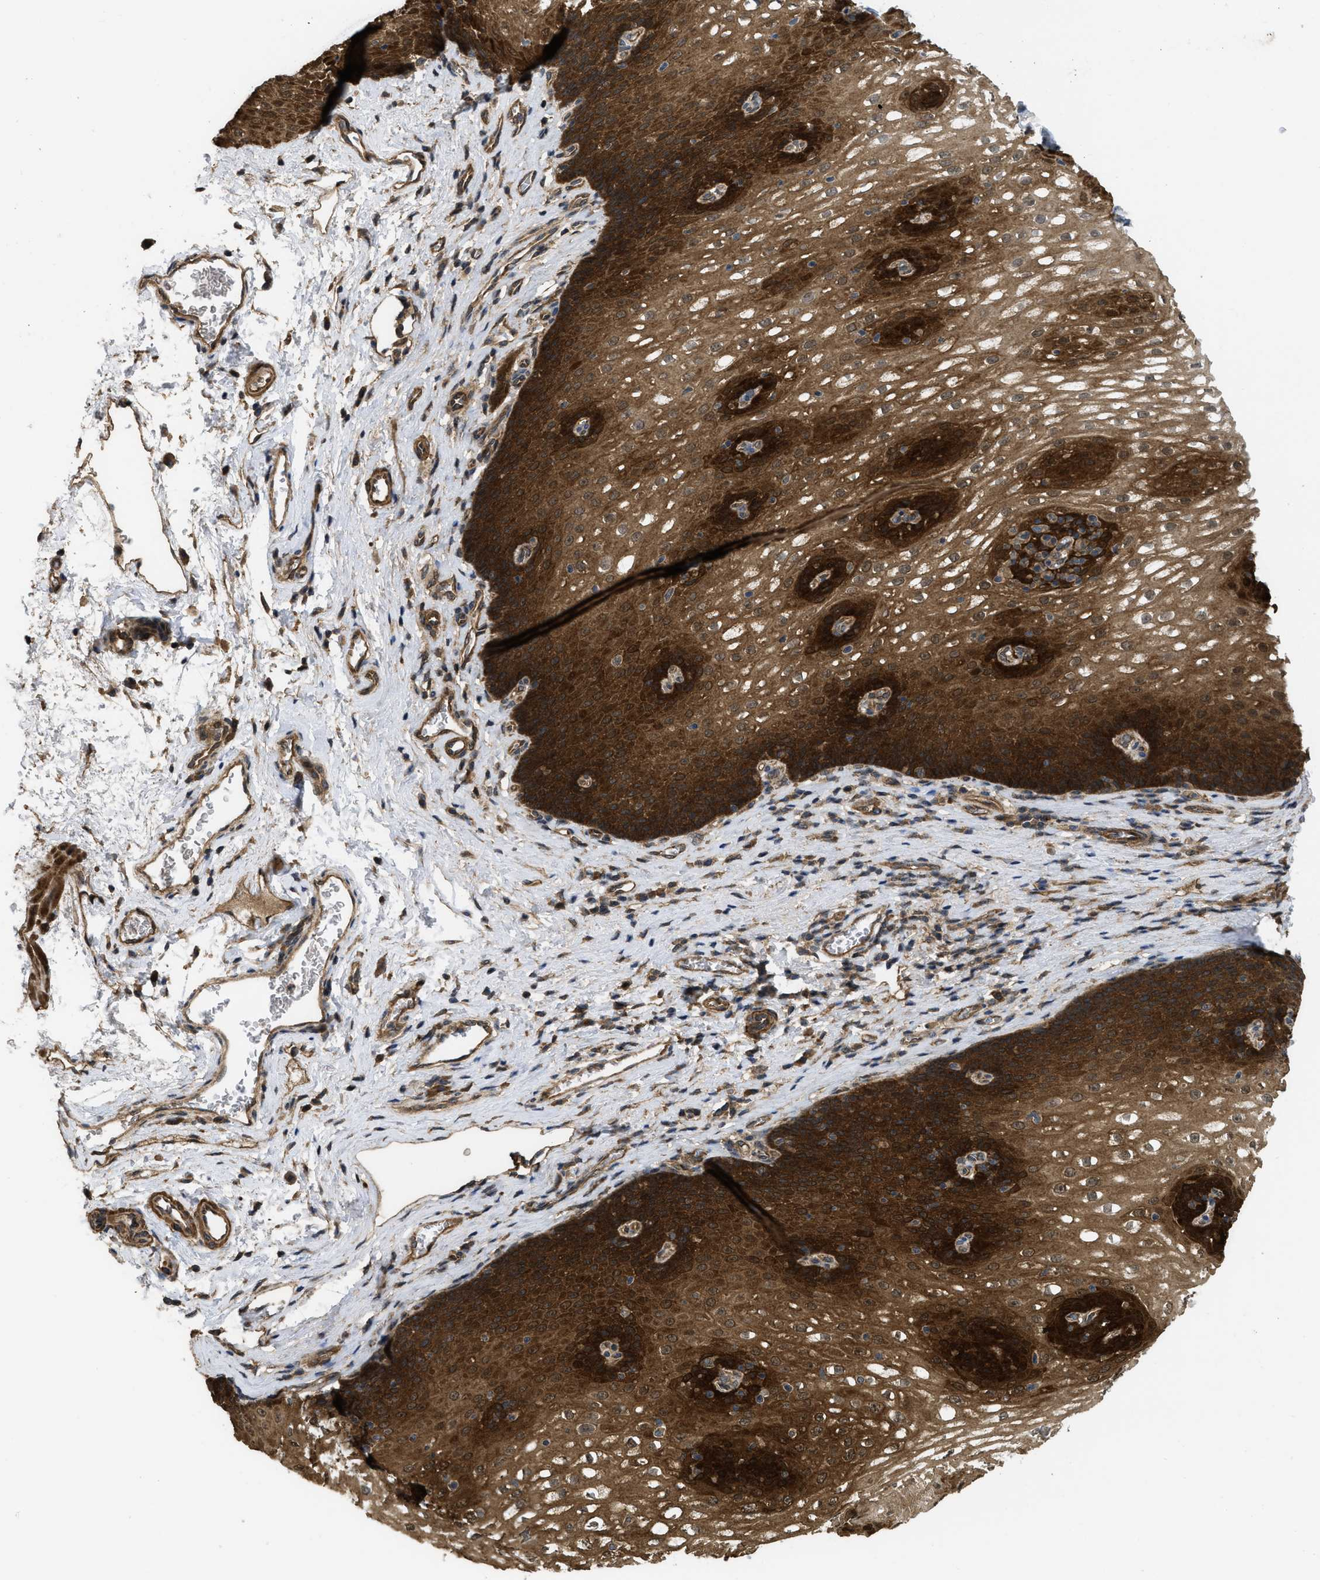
{"staining": {"intensity": "strong", "quantity": ">75%", "location": "cytoplasmic/membranous"}, "tissue": "esophagus", "cell_type": "Squamous epithelial cells", "image_type": "normal", "snomed": [{"axis": "morphology", "description": "Normal tissue, NOS"}, {"axis": "topography", "description": "Esophagus"}], "caption": "Immunohistochemistry (IHC) photomicrograph of benign esophagus: esophagus stained using IHC exhibits high levels of strong protein expression localized specifically in the cytoplasmic/membranous of squamous epithelial cells, appearing as a cytoplasmic/membranous brown color.", "gene": "FZD6", "patient": {"sex": "male", "age": 48}}